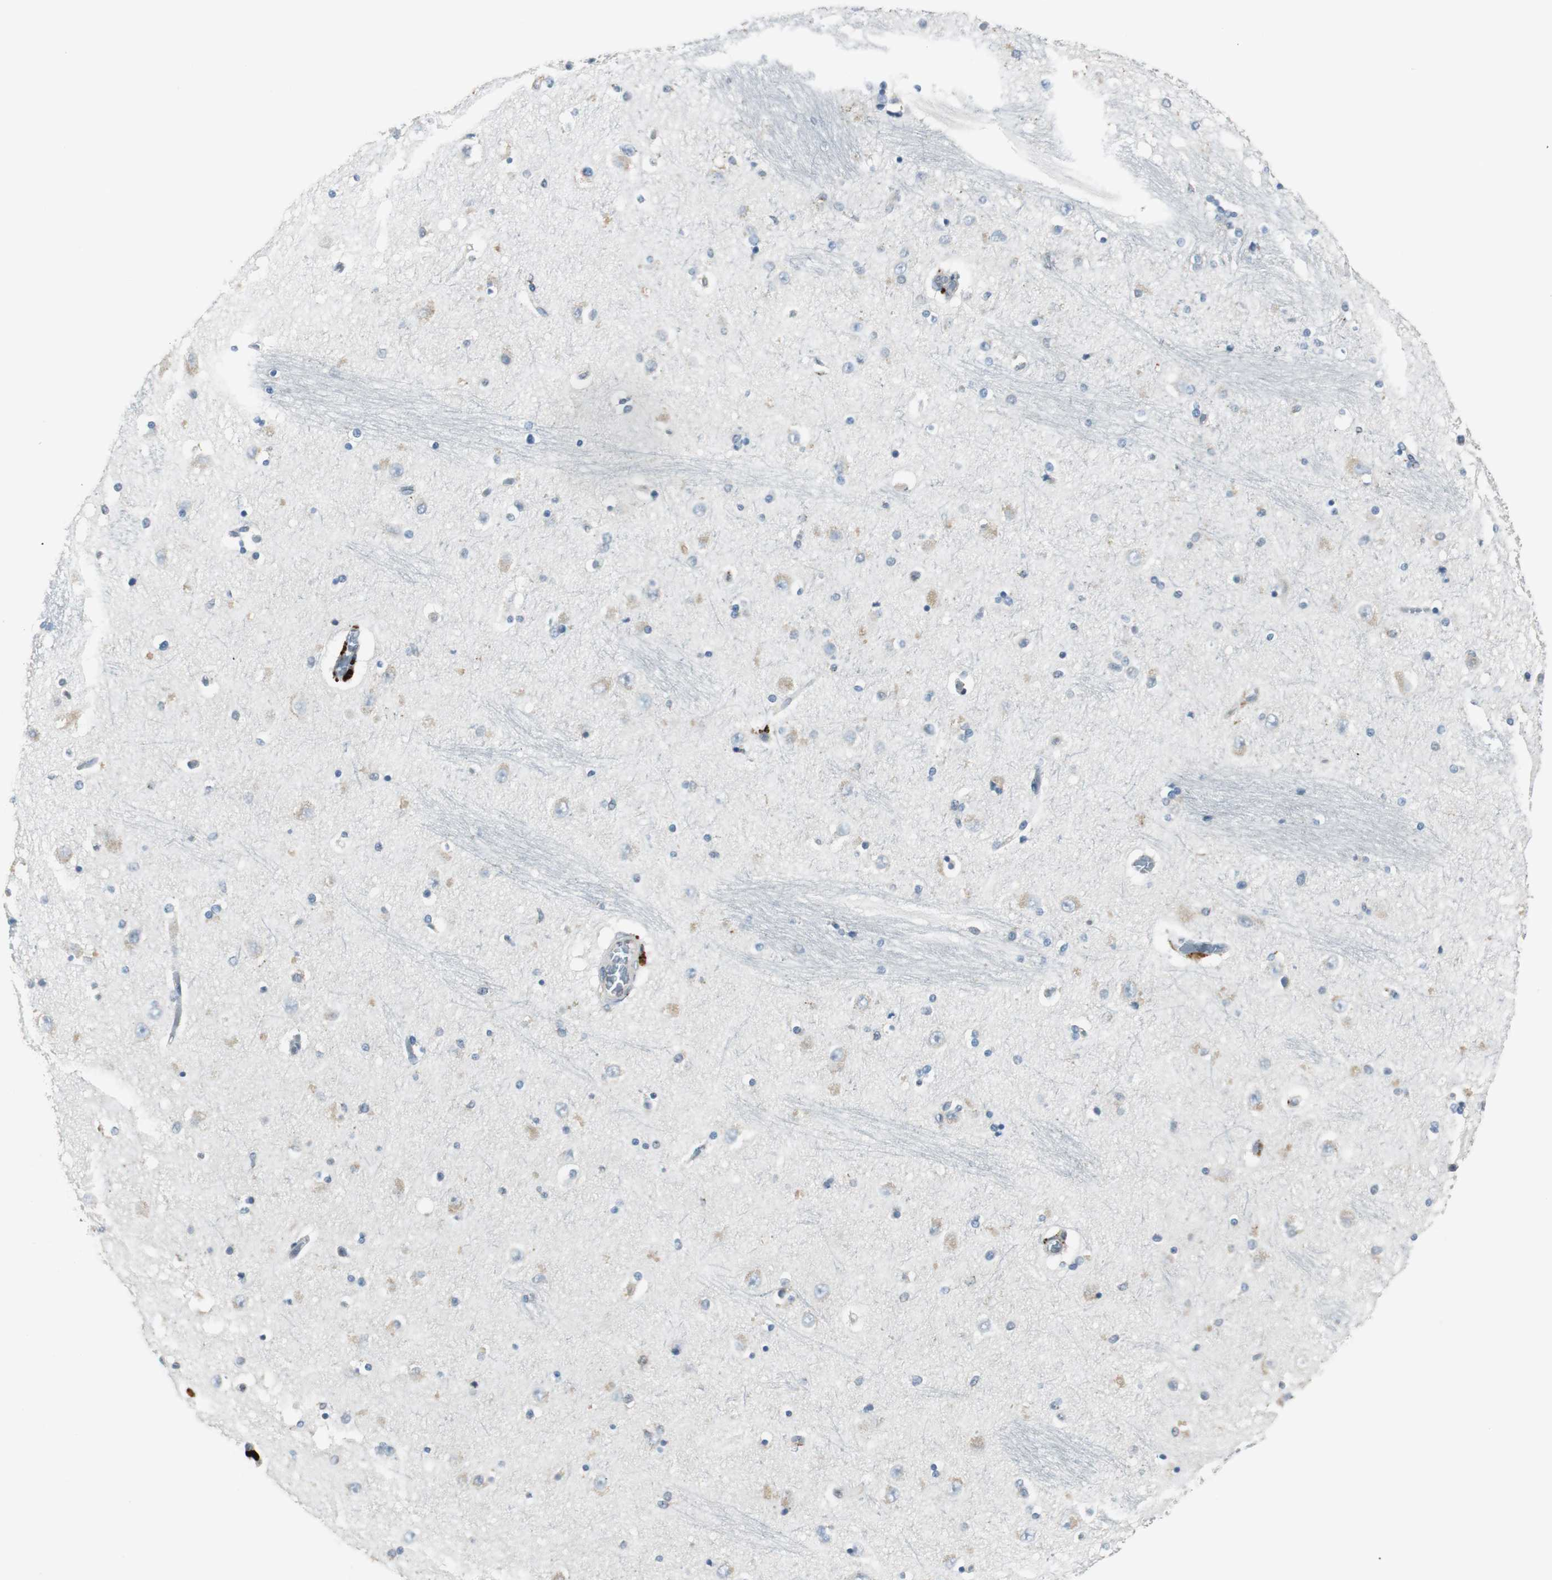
{"staining": {"intensity": "weak", "quantity": "<25%", "location": "cytoplasmic/membranous"}, "tissue": "hippocampus", "cell_type": "Glial cells", "image_type": "normal", "snomed": [{"axis": "morphology", "description": "Normal tissue, NOS"}, {"axis": "topography", "description": "Hippocampus"}], "caption": "Immunohistochemistry (IHC) of benign human hippocampus exhibits no expression in glial cells. Brightfield microscopy of immunohistochemistry stained with DAB (brown) and hematoxylin (blue), captured at high magnification.", "gene": "NCK1", "patient": {"sex": "female", "age": 54}}